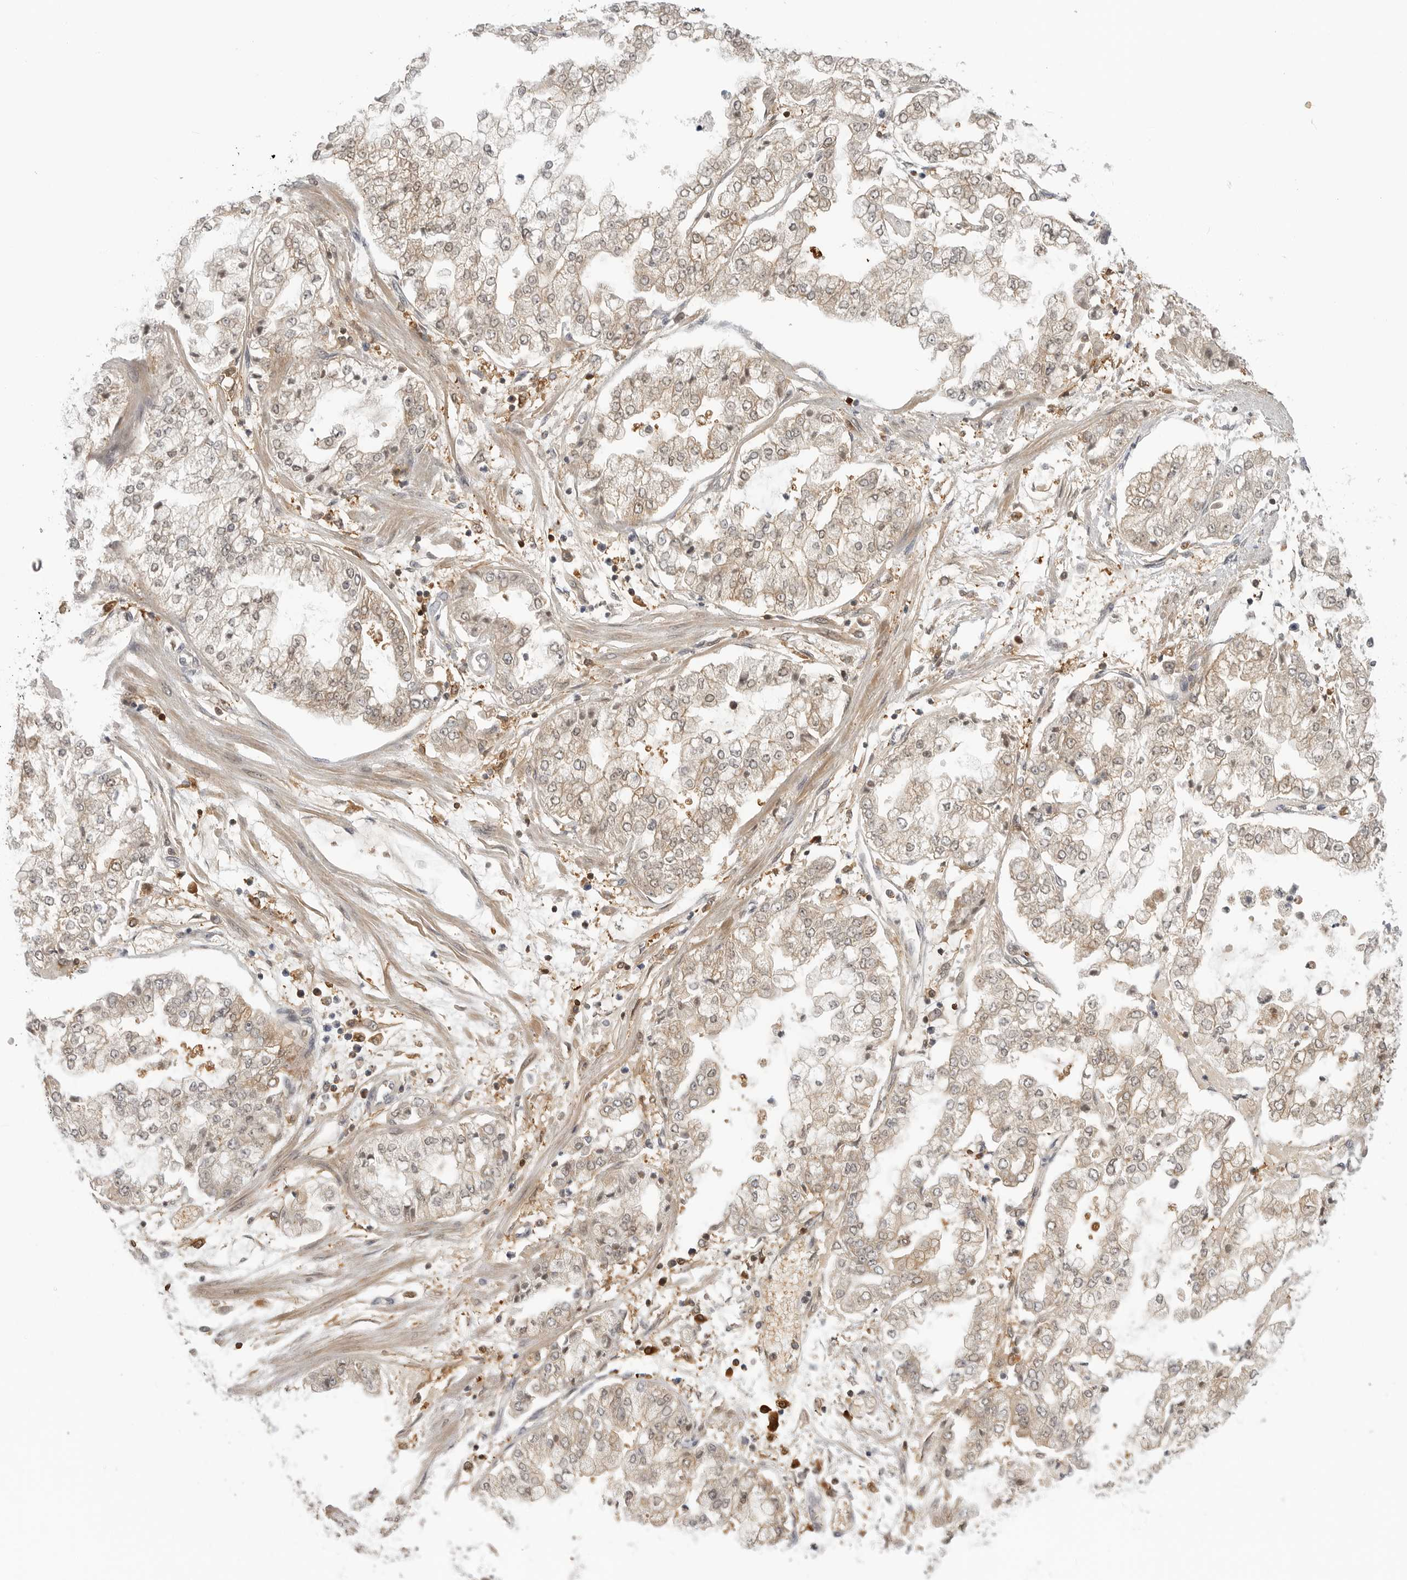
{"staining": {"intensity": "weak", "quantity": ">75%", "location": "cytoplasmic/membranous,nuclear"}, "tissue": "stomach cancer", "cell_type": "Tumor cells", "image_type": "cancer", "snomed": [{"axis": "morphology", "description": "Adenocarcinoma, NOS"}, {"axis": "topography", "description": "Stomach"}], "caption": "This micrograph demonstrates IHC staining of human stomach adenocarcinoma, with low weak cytoplasmic/membranous and nuclear positivity in about >75% of tumor cells.", "gene": "CTIF", "patient": {"sex": "male", "age": 76}}